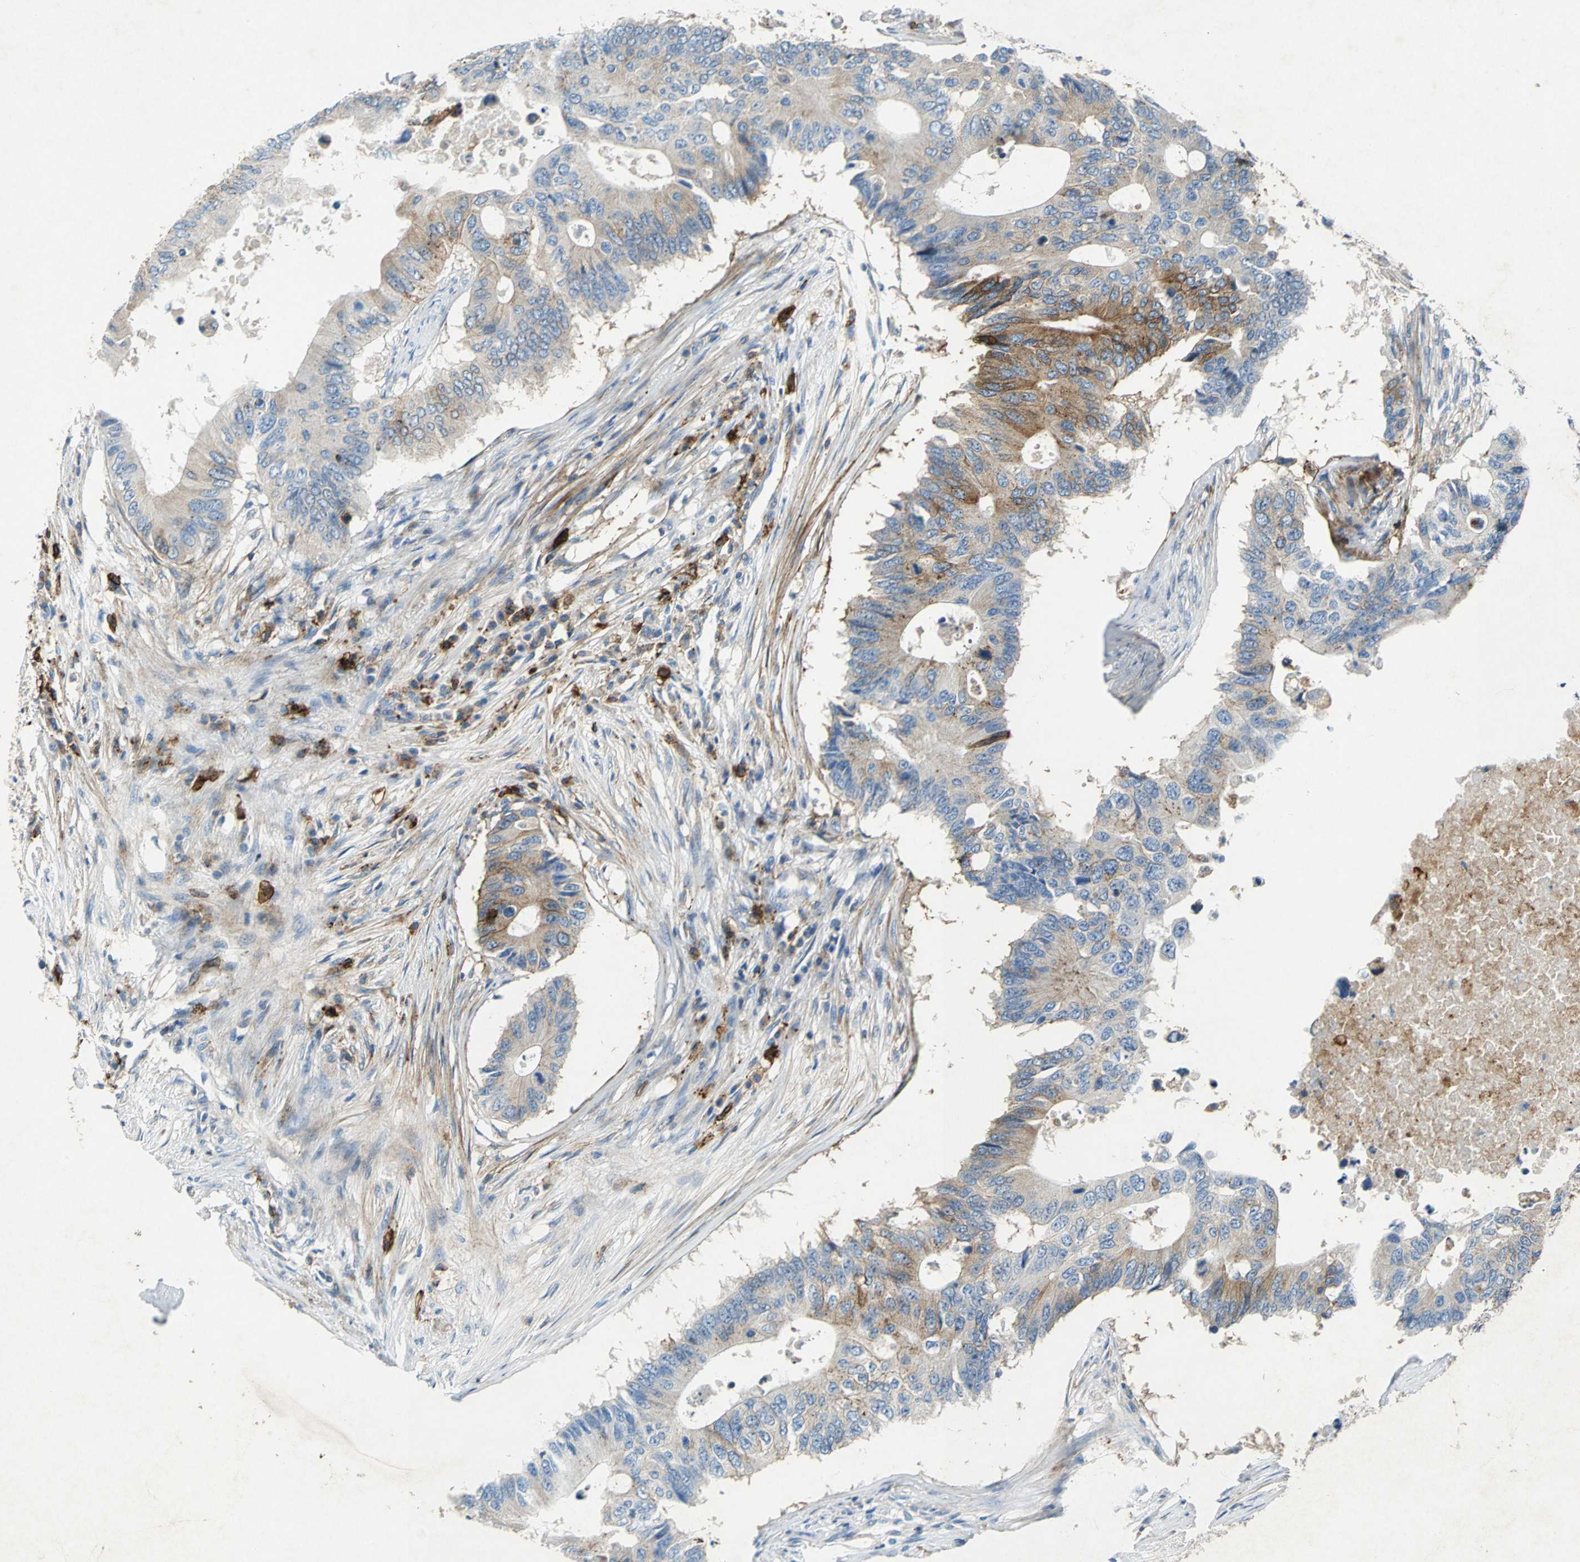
{"staining": {"intensity": "moderate", "quantity": ">75%", "location": "cytoplasmic/membranous"}, "tissue": "colorectal cancer", "cell_type": "Tumor cells", "image_type": "cancer", "snomed": [{"axis": "morphology", "description": "Adenocarcinoma, NOS"}, {"axis": "topography", "description": "Colon"}], "caption": "A brown stain highlights moderate cytoplasmic/membranous staining of a protein in human adenocarcinoma (colorectal) tumor cells. Using DAB (3,3'-diaminobenzidine) (brown) and hematoxylin (blue) stains, captured at high magnification using brightfield microscopy.", "gene": "RPS13", "patient": {"sex": "male", "age": 71}}